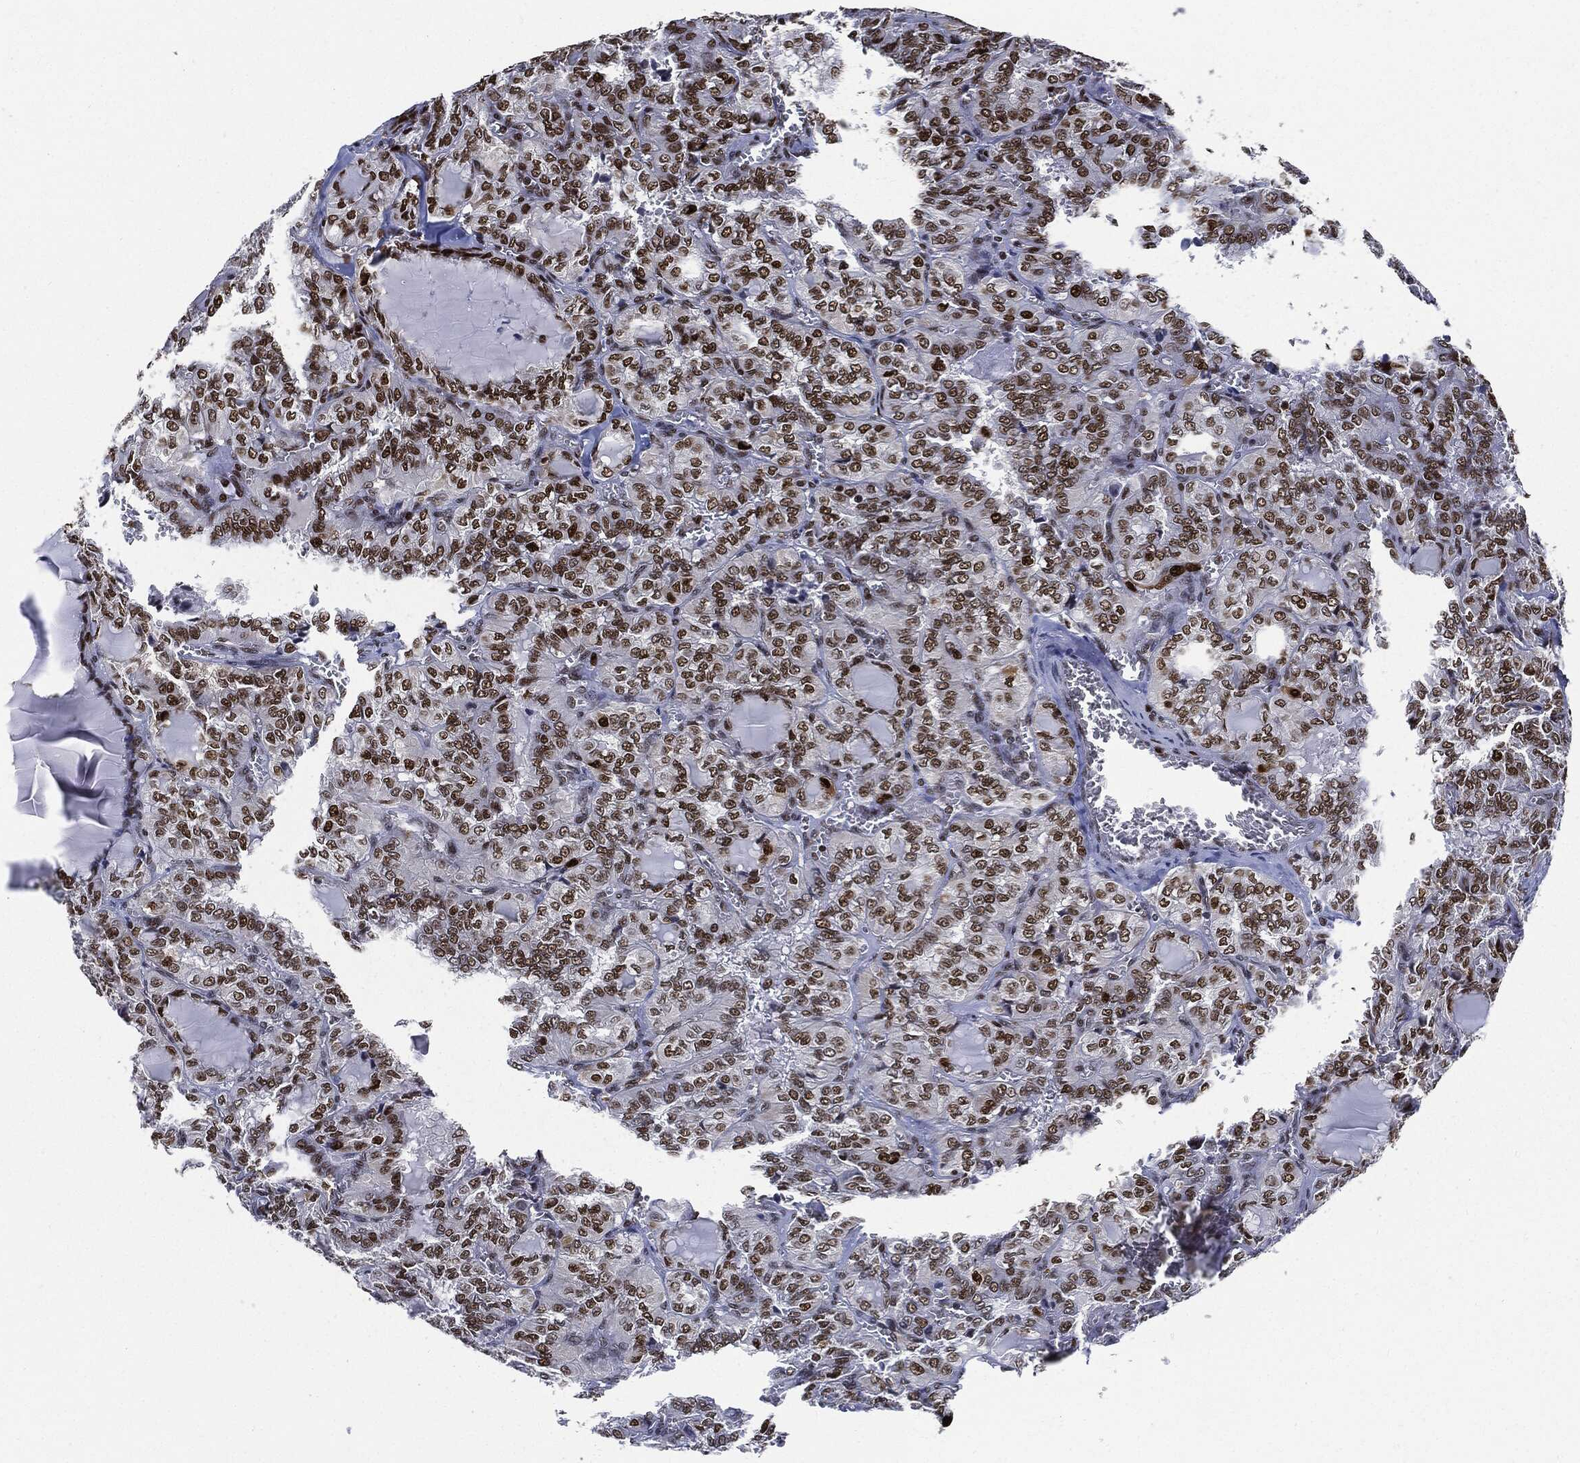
{"staining": {"intensity": "strong", "quantity": ">75%", "location": "nuclear"}, "tissue": "thyroid cancer", "cell_type": "Tumor cells", "image_type": "cancer", "snomed": [{"axis": "morphology", "description": "Papillary adenocarcinoma, NOS"}, {"axis": "topography", "description": "Thyroid gland"}], "caption": "A photomicrograph of human thyroid papillary adenocarcinoma stained for a protein exhibits strong nuclear brown staining in tumor cells. (IHC, brightfield microscopy, high magnification).", "gene": "PCNA", "patient": {"sex": "female", "age": 41}}